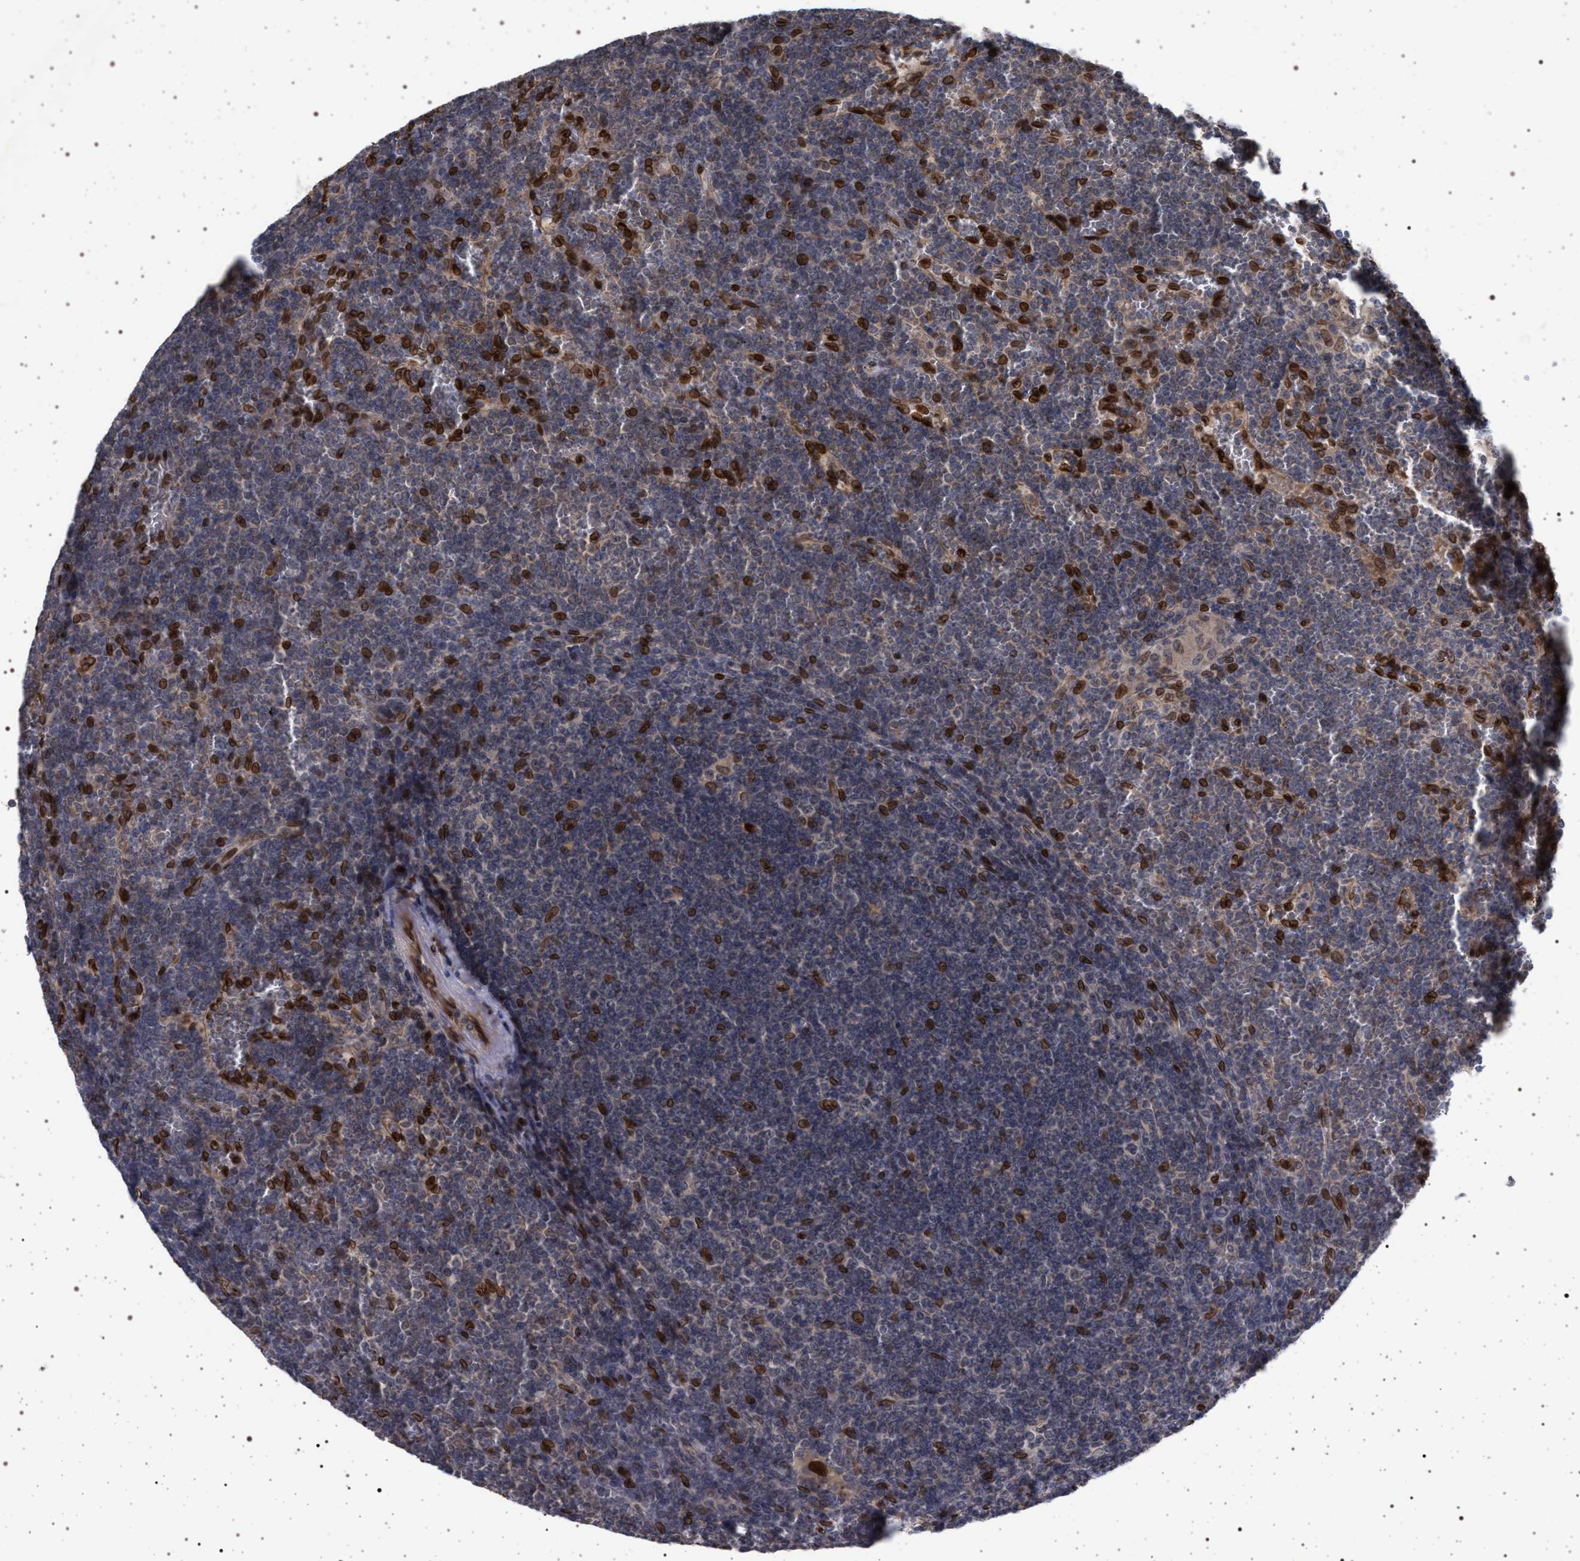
{"staining": {"intensity": "strong", "quantity": "<25%", "location": "nuclear"}, "tissue": "lymphoma", "cell_type": "Tumor cells", "image_type": "cancer", "snomed": [{"axis": "morphology", "description": "Malignant lymphoma, non-Hodgkin's type, Low grade"}, {"axis": "topography", "description": "Spleen"}], "caption": "Lymphoma was stained to show a protein in brown. There is medium levels of strong nuclear expression in approximately <25% of tumor cells. Immunohistochemistry stains the protein in brown and the nuclei are stained blue.", "gene": "ING2", "patient": {"sex": "female", "age": 19}}